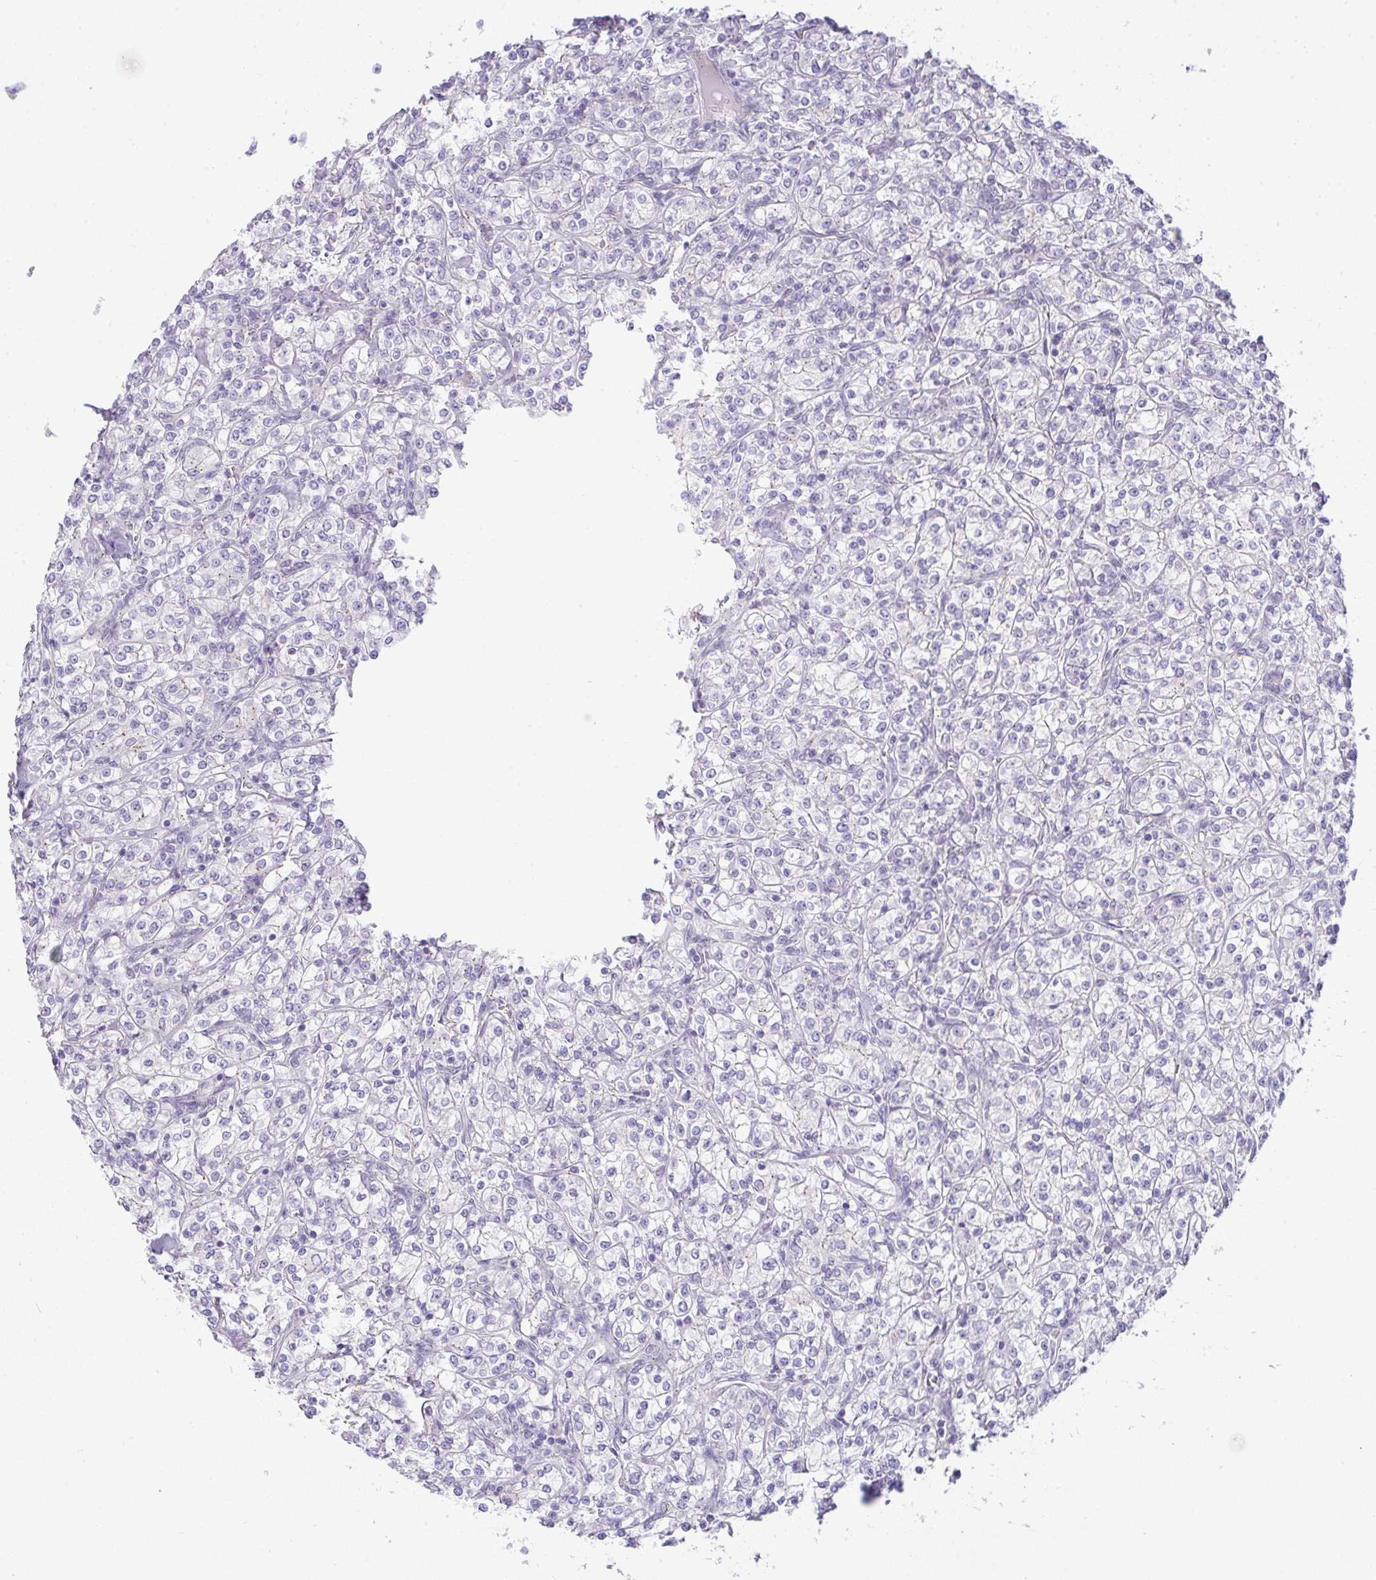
{"staining": {"intensity": "negative", "quantity": "none", "location": "none"}, "tissue": "renal cancer", "cell_type": "Tumor cells", "image_type": "cancer", "snomed": [{"axis": "morphology", "description": "Adenocarcinoma, NOS"}, {"axis": "topography", "description": "Kidney"}], "caption": "Immunohistochemistry histopathology image of adenocarcinoma (renal) stained for a protein (brown), which exhibits no staining in tumor cells.", "gene": "FAM177A1", "patient": {"sex": "male", "age": 77}}